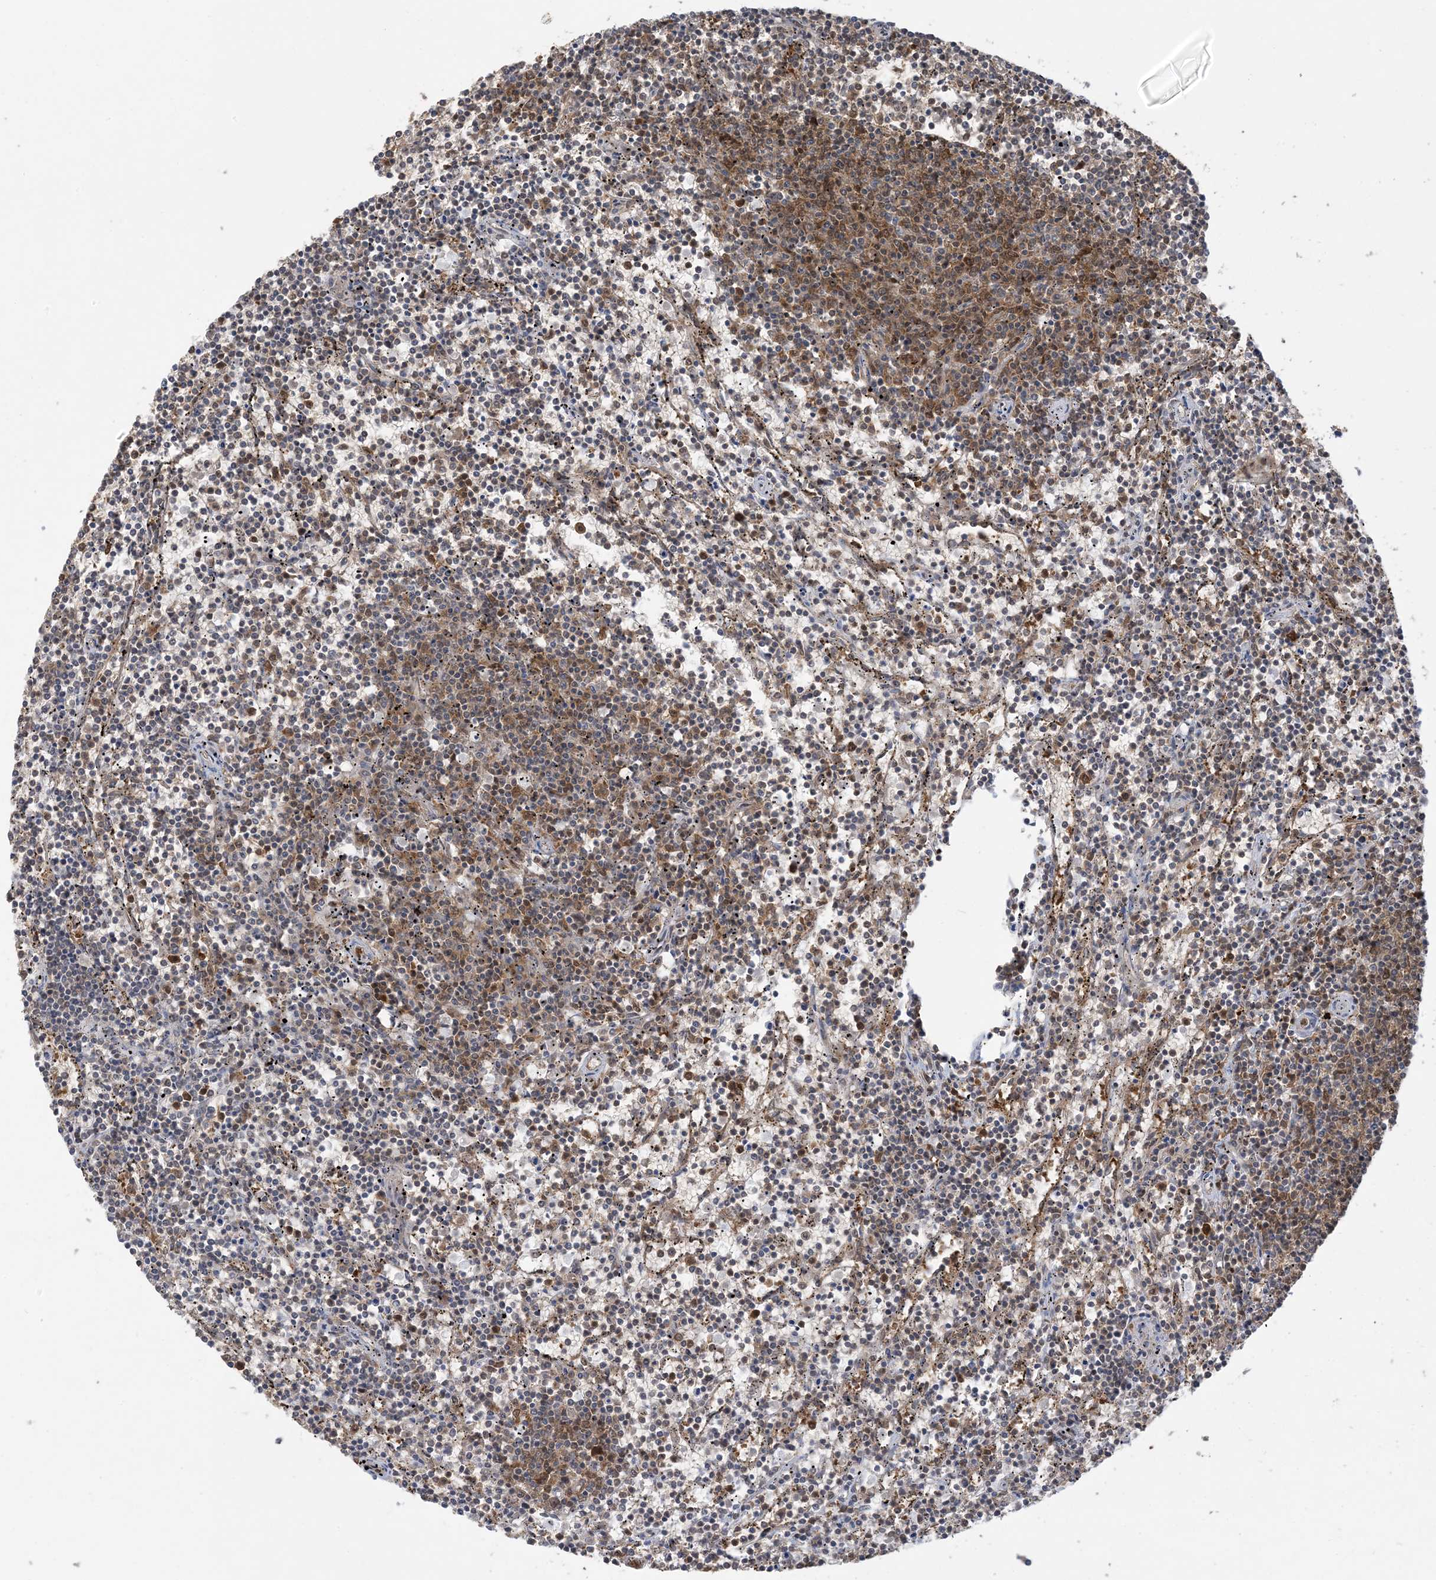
{"staining": {"intensity": "weak", "quantity": "<25%", "location": "cytoplasmic/membranous"}, "tissue": "lymphoma", "cell_type": "Tumor cells", "image_type": "cancer", "snomed": [{"axis": "morphology", "description": "Malignant lymphoma, non-Hodgkin's type, Low grade"}, {"axis": "topography", "description": "Spleen"}], "caption": "An IHC histopathology image of lymphoma is shown. There is no staining in tumor cells of lymphoma.", "gene": "OLA1", "patient": {"sex": "female", "age": 50}}